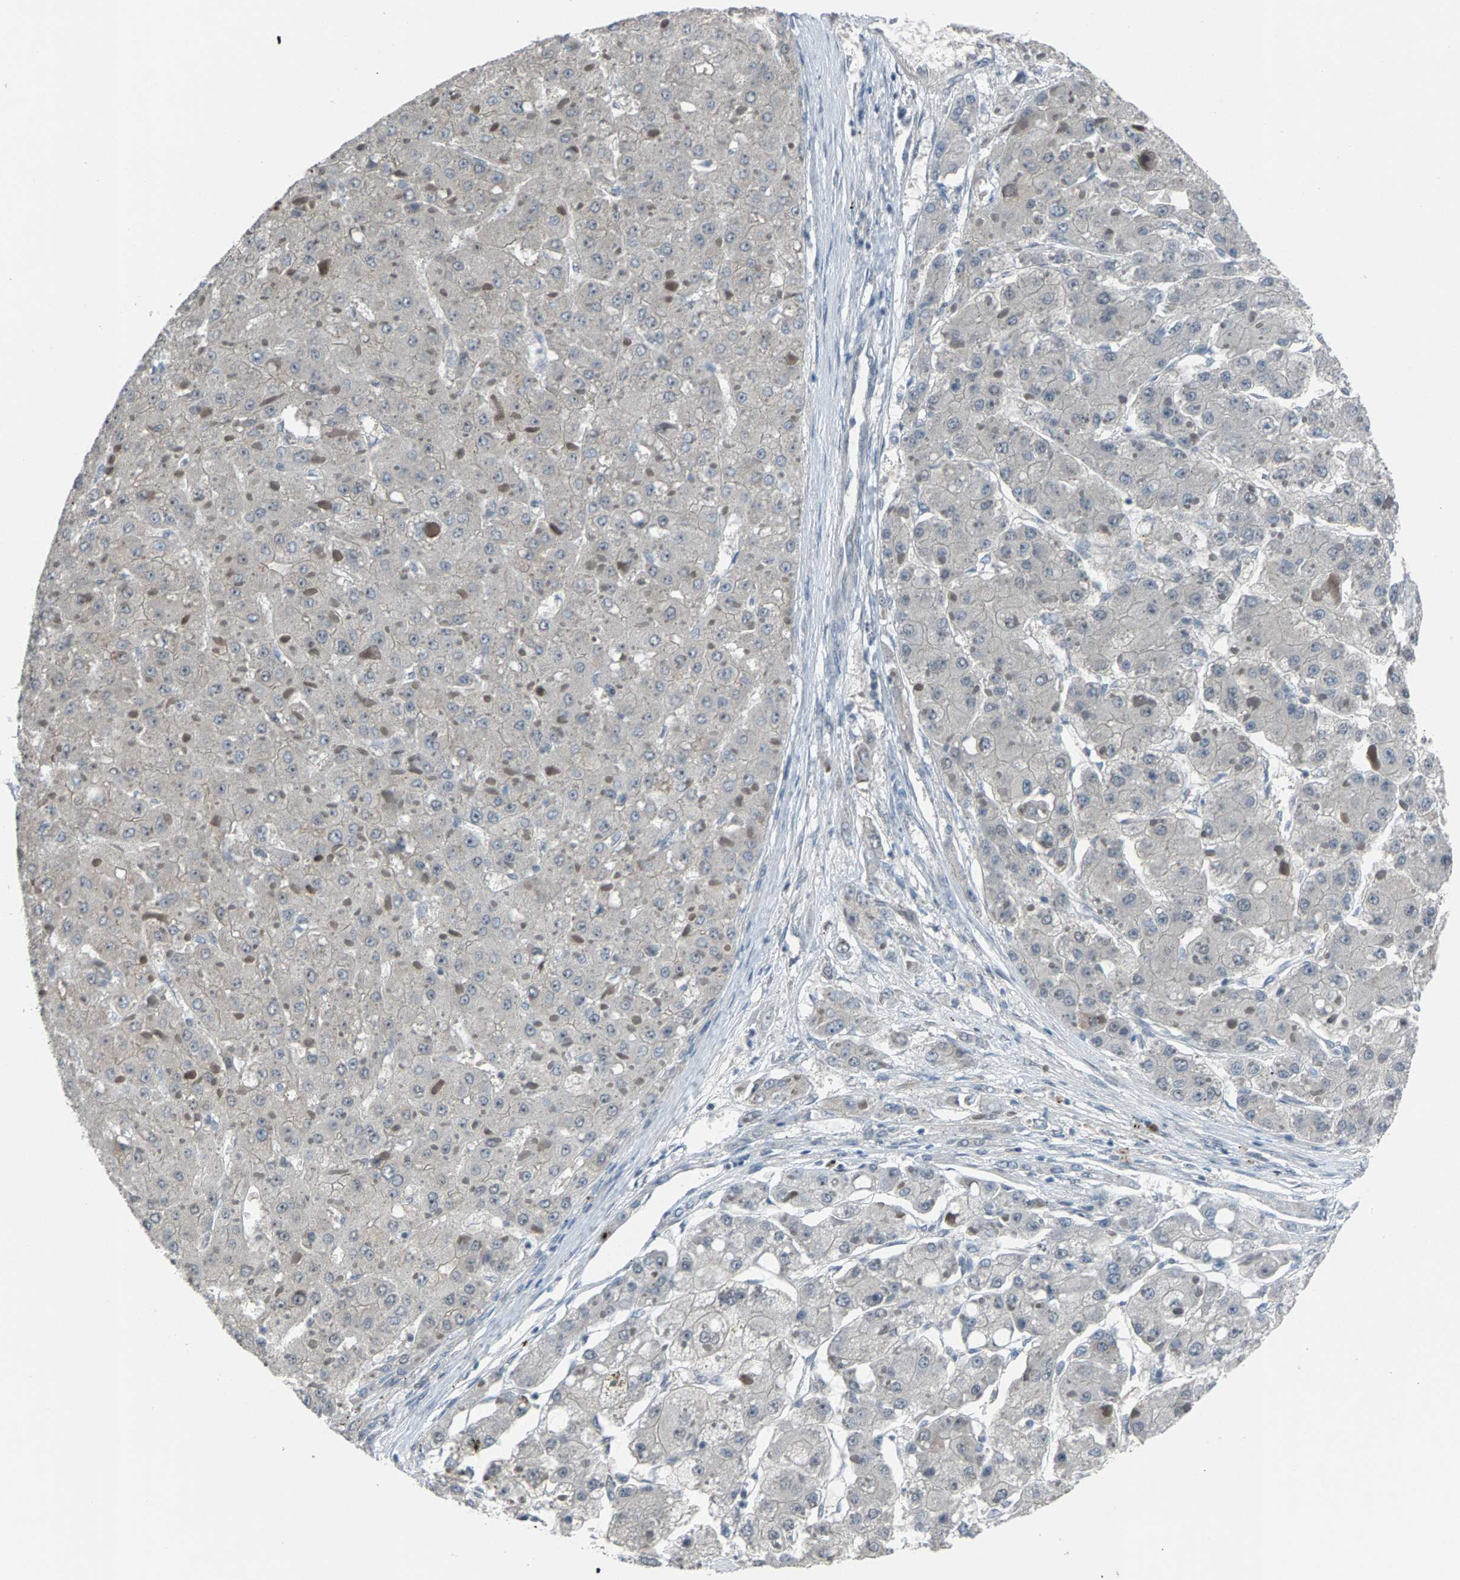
{"staining": {"intensity": "negative", "quantity": "none", "location": "none"}, "tissue": "liver cancer", "cell_type": "Tumor cells", "image_type": "cancer", "snomed": [{"axis": "morphology", "description": "Carcinoma, Hepatocellular, NOS"}, {"axis": "topography", "description": "Liver"}], "caption": "This is a micrograph of IHC staining of hepatocellular carcinoma (liver), which shows no staining in tumor cells. Nuclei are stained in blue.", "gene": "ZNF276", "patient": {"sex": "female", "age": 73}}